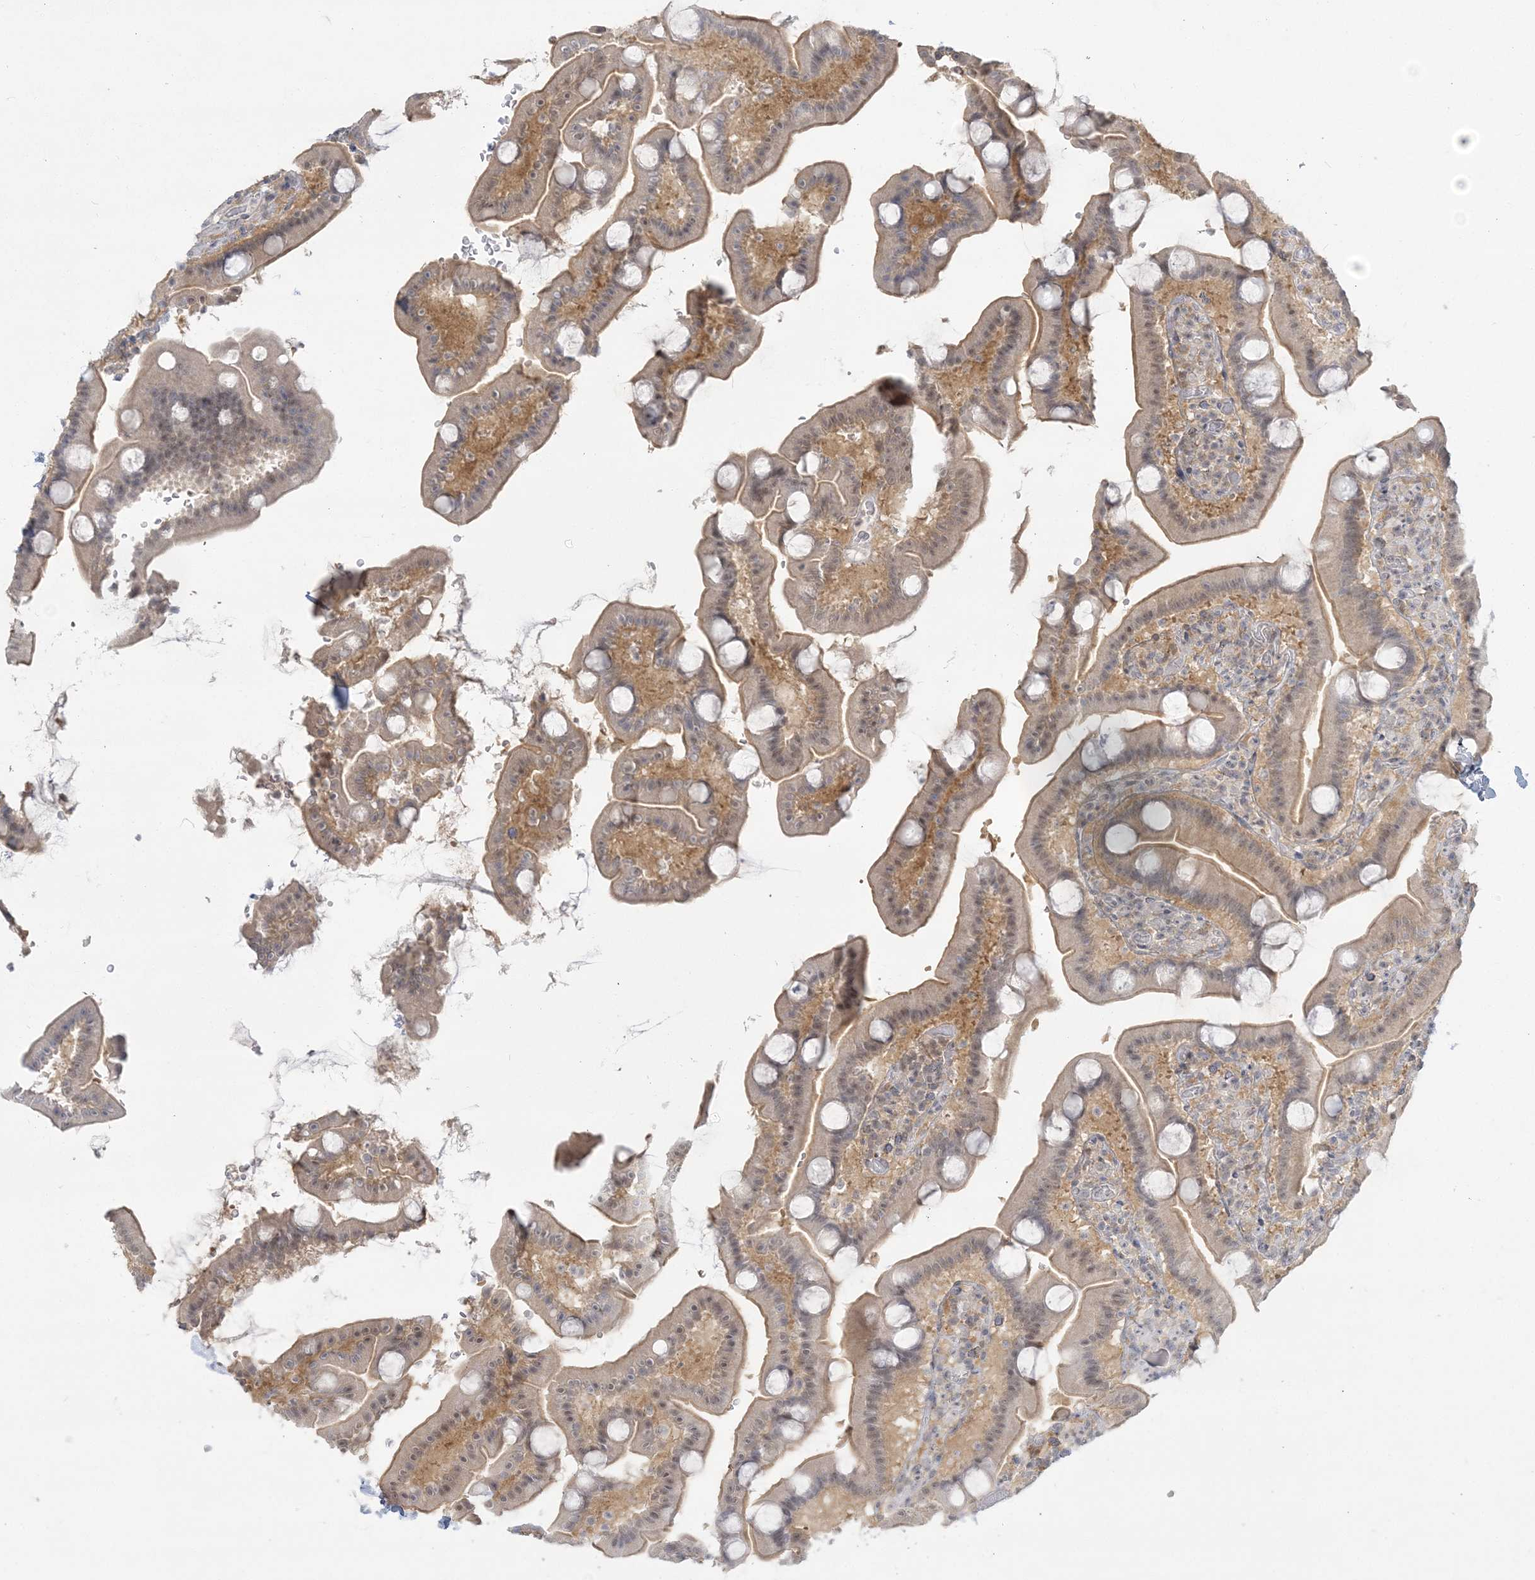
{"staining": {"intensity": "moderate", "quantity": ">75%", "location": "cytoplasmic/membranous,nuclear"}, "tissue": "duodenum", "cell_type": "Glandular cells", "image_type": "normal", "snomed": [{"axis": "morphology", "description": "Normal tissue, NOS"}, {"axis": "topography", "description": "Duodenum"}], "caption": "Moderate cytoplasmic/membranous,nuclear expression is seen in about >75% of glandular cells in unremarkable duodenum. Nuclei are stained in blue.", "gene": "ANKS1A", "patient": {"sex": "male", "age": 55}}